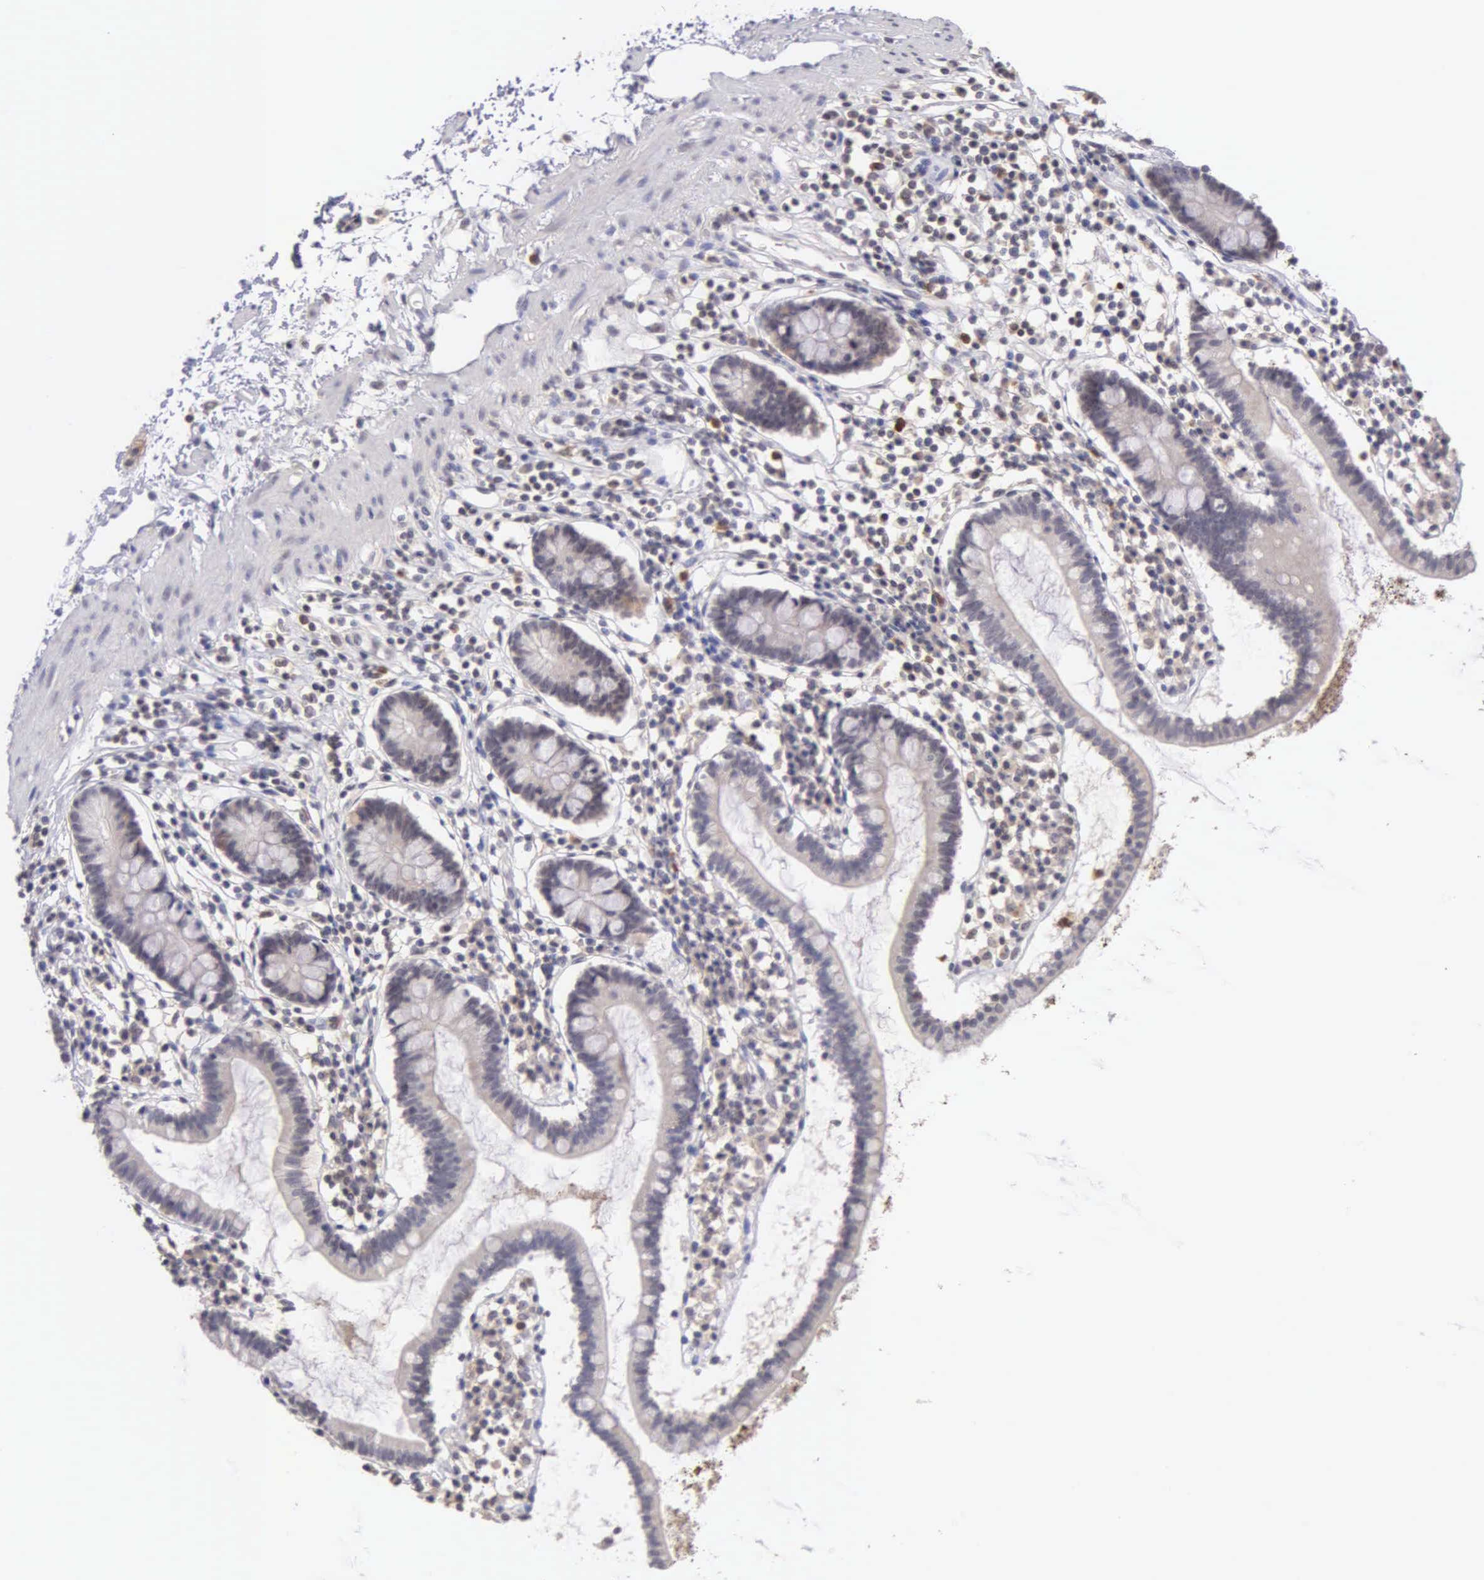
{"staining": {"intensity": "negative", "quantity": "none", "location": "none"}, "tissue": "small intestine", "cell_type": "Glandular cells", "image_type": "normal", "snomed": [{"axis": "morphology", "description": "Normal tissue, NOS"}, {"axis": "topography", "description": "Small intestine"}], "caption": "A histopathology image of human small intestine is negative for staining in glandular cells. (IHC, brightfield microscopy, high magnification).", "gene": "BRD1", "patient": {"sex": "female", "age": 37}}